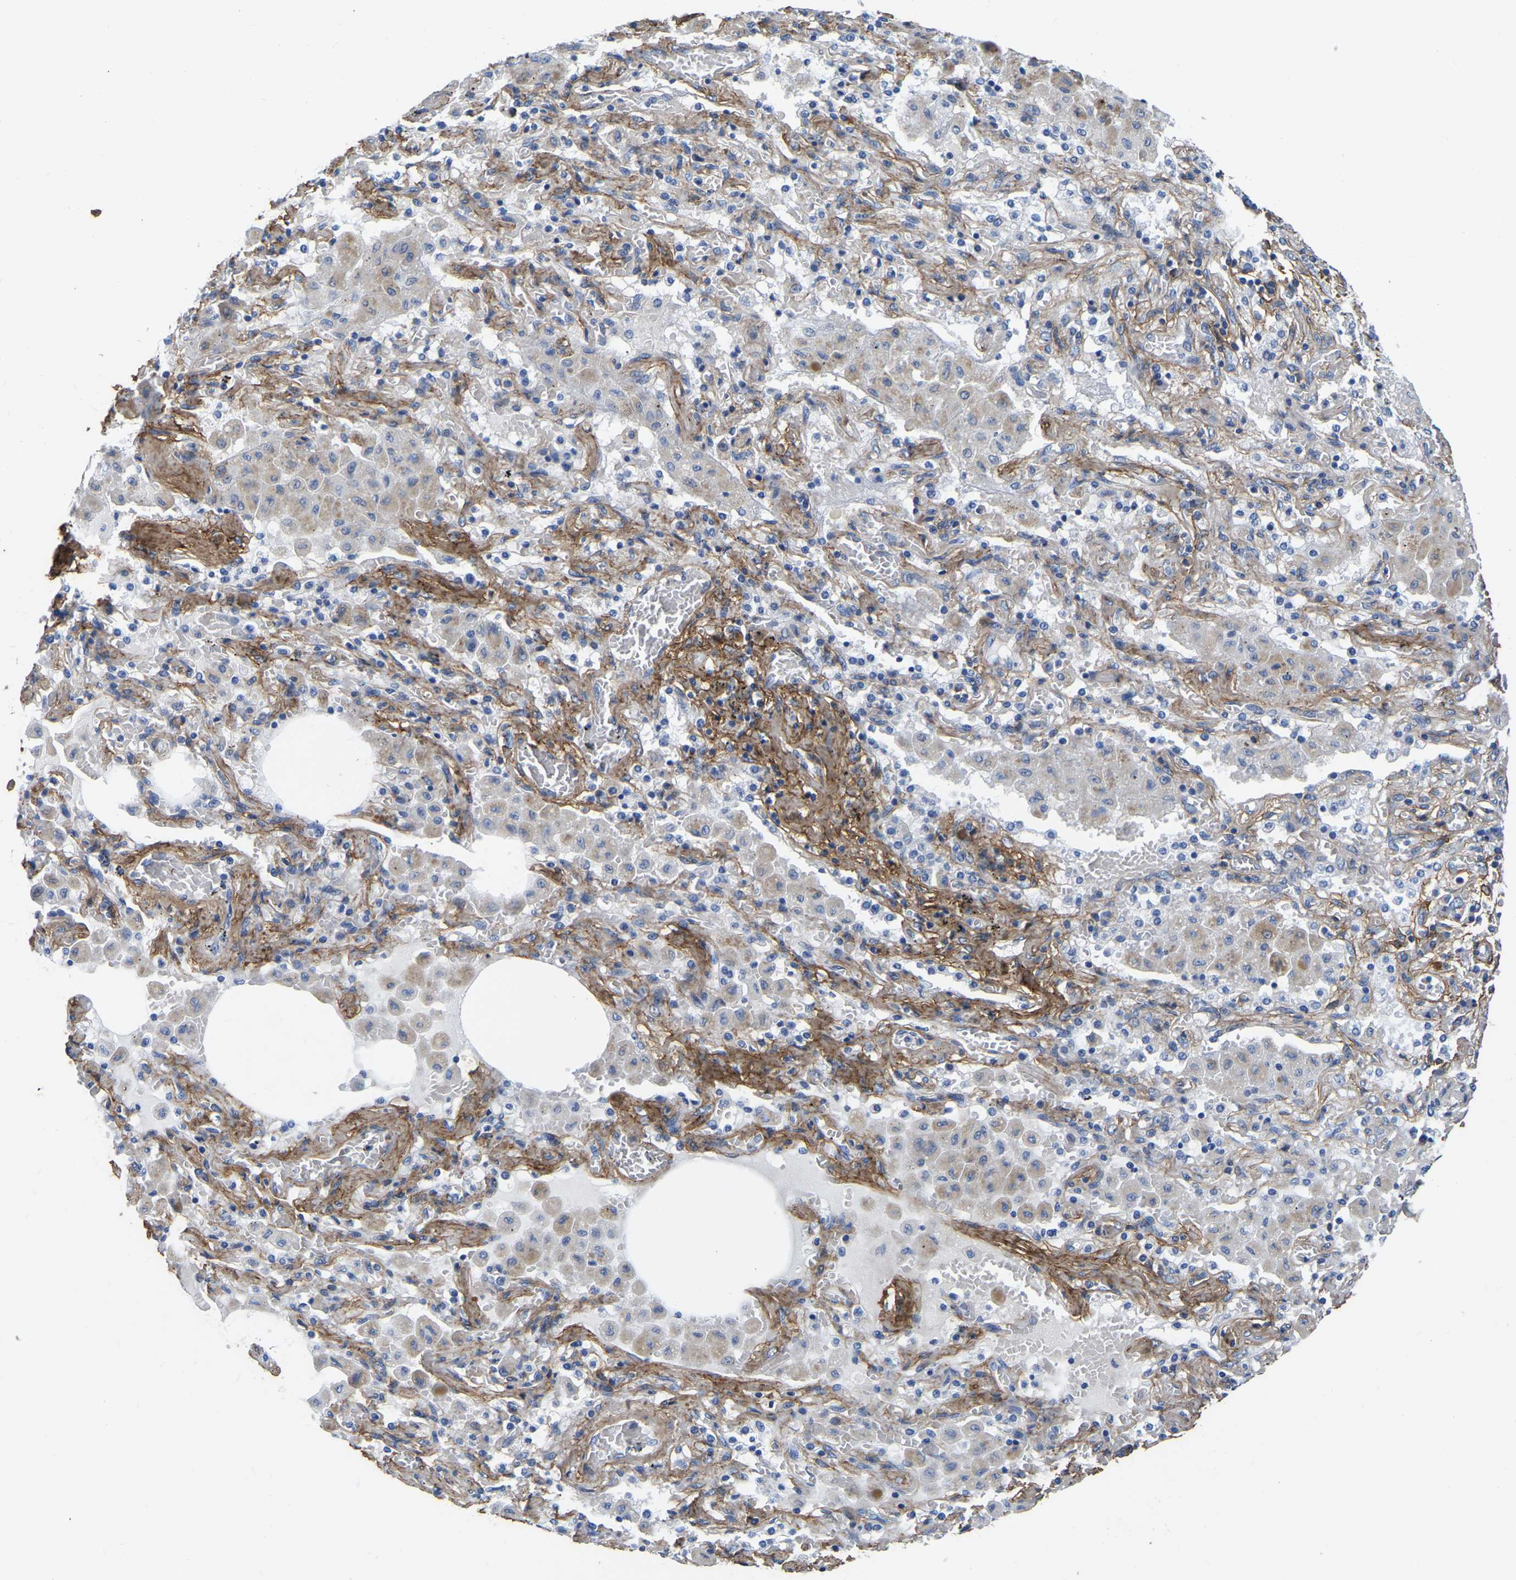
{"staining": {"intensity": "weak", "quantity": "<25%", "location": "cytoplasmic/membranous"}, "tissue": "lung cancer", "cell_type": "Tumor cells", "image_type": "cancer", "snomed": [{"axis": "morphology", "description": "Squamous cell carcinoma, NOS"}, {"axis": "topography", "description": "Lung"}], "caption": "Immunohistochemistry of human squamous cell carcinoma (lung) shows no staining in tumor cells. (Stains: DAB immunohistochemistry with hematoxylin counter stain, Microscopy: brightfield microscopy at high magnification).", "gene": "COL6A1", "patient": {"sex": "female", "age": 47}}